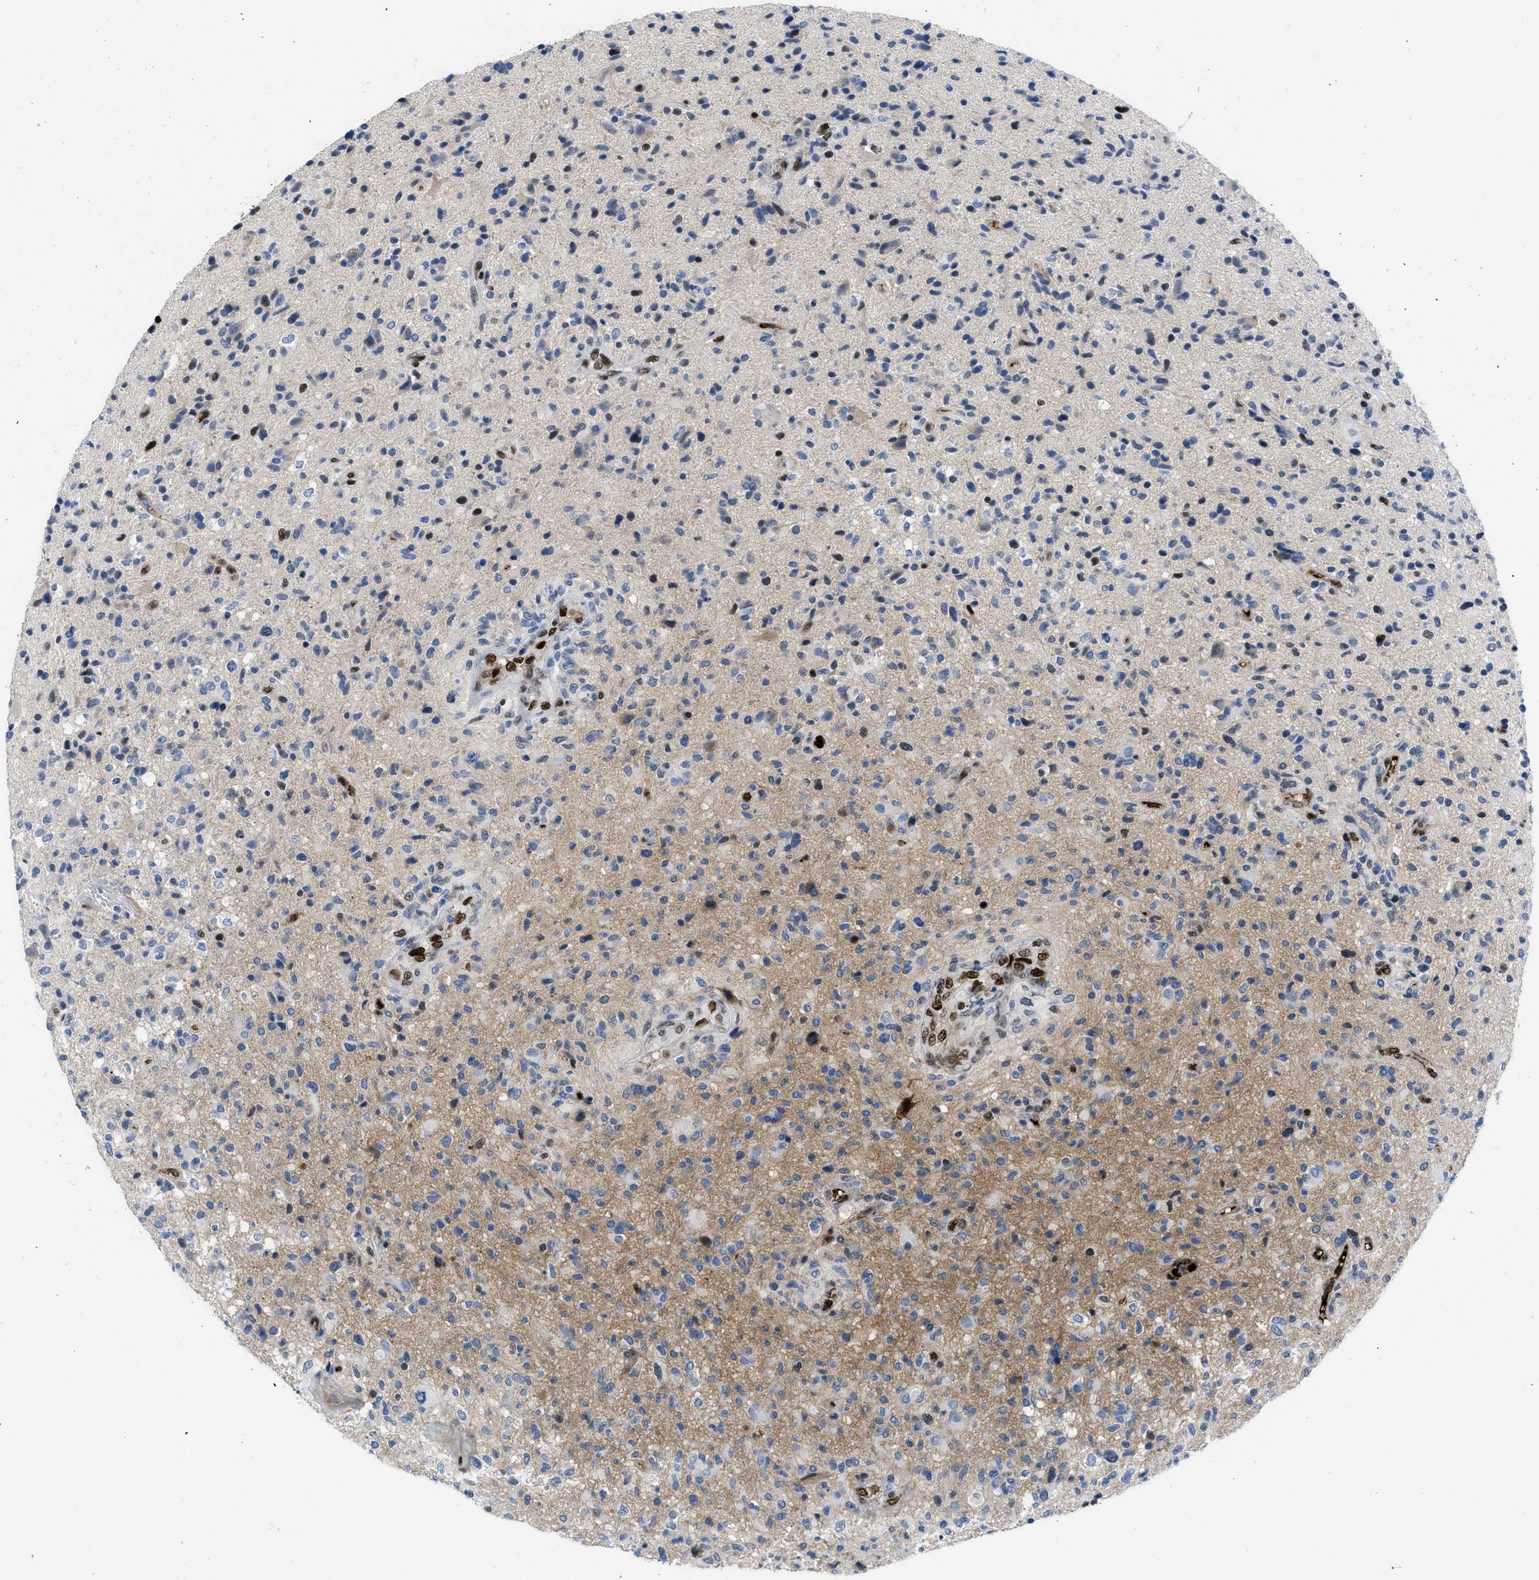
{"staining": {"intensity": "weak", "quantity": "<25%", "location": "cytoplasmic/membranous"}, "tissue": "glioma", "cell_type": "Tumor cells", "image_type": "cancer", "snomed": [{"axis": "morphology", "description": "Glioma, malignant, High grade"}, {"axis": "topography", "description": "Brain"}], "caption": "There is no significant staining in tumor cells of glioma.", "gene": "LEF1", "patient": {"sex": "male", "age": 72}}